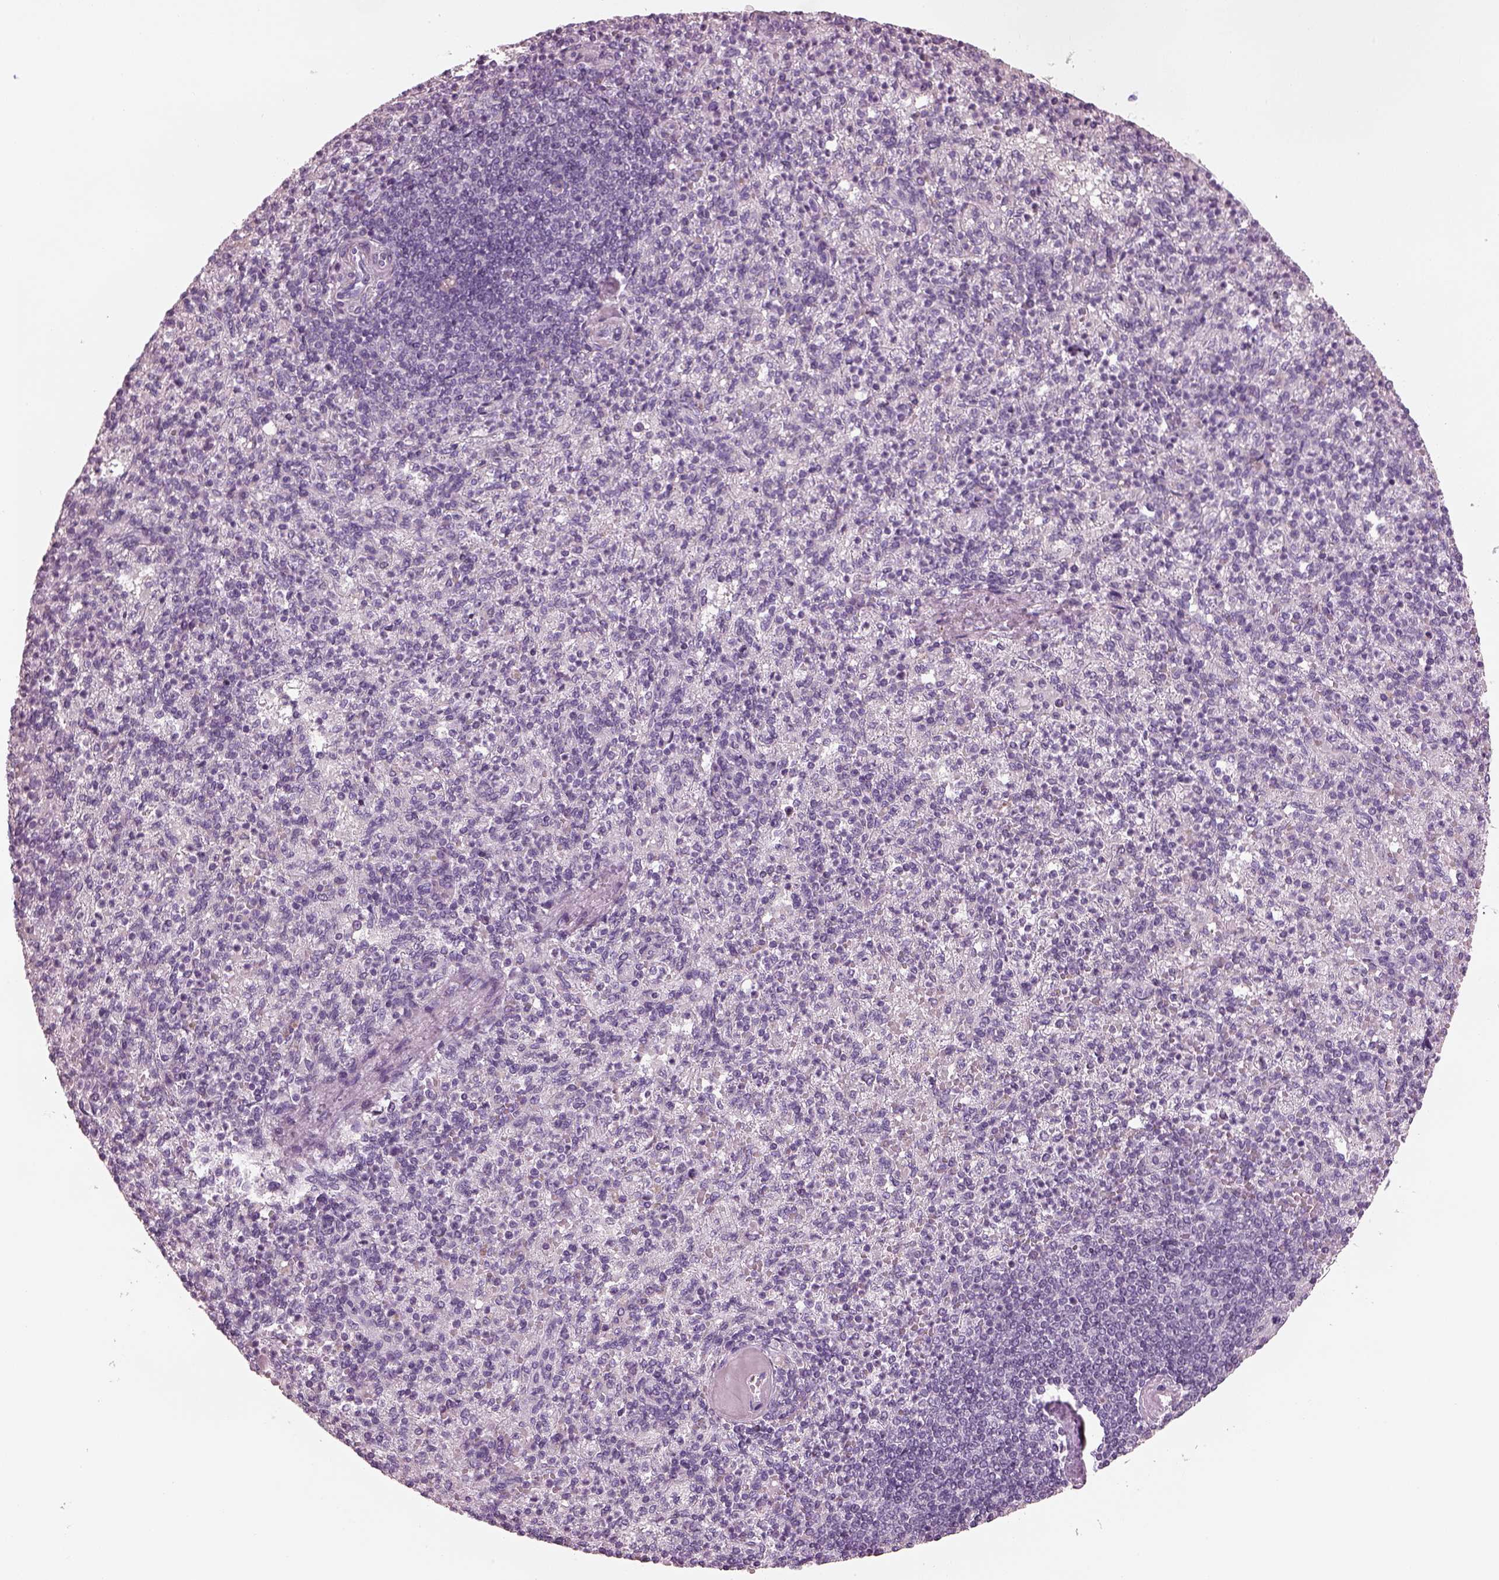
{"staining": {"intensity": "negative", "quantity": "none", "location": "none"}, "tissue": "spleen", "cell_type": "Cells in red pulp", "image_type": "normal", "snomed": [{"axis": "morphology", "description": "Normal tissue, NOS"}, {"axis": "topography", "description": "Spleen"}], "caption": "DAB immunohistochemical staining of normal spleen exhibits no significant staining in cells in red pulp.", "gene": "PDC", "patient": {"sex": "female", "age": 74}}